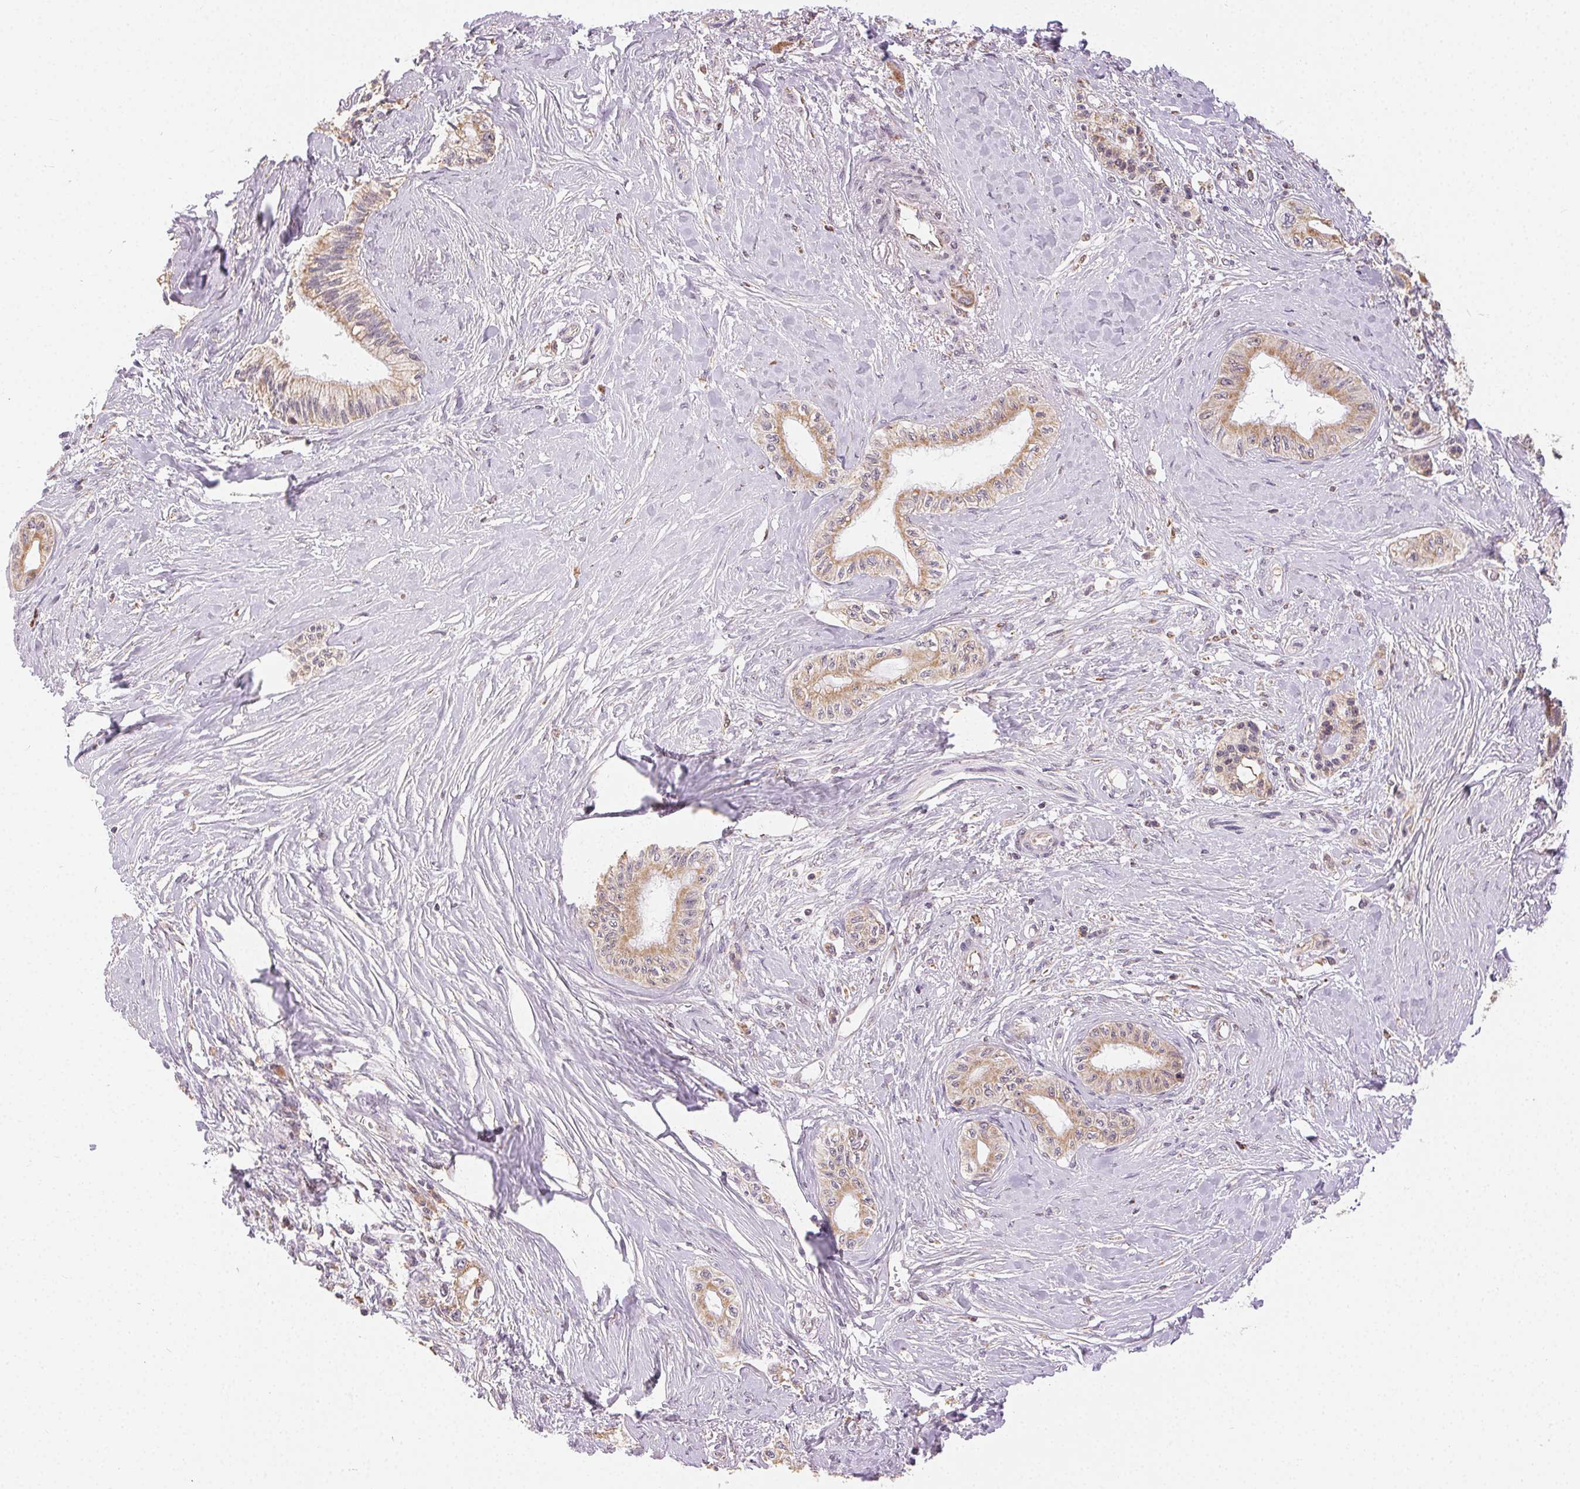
{"staining": {"intensity": "weak", "quantity": ">75%", "location": "cytoplasmic/membranous"}, "tissue": "pancreatic cancer", "cell_type": "Tumor cells", "image_type": "cancer", "snomed": [{"axis": "morphology", "description": "Adenocarcinoma, NOS"}, {"axis": "topography", "description": "Pancreas"}], "caption": "A high-resolution micrograph shows IHC staining of pancreatic cancer (adenocarcinoma), which displays weak cytoplasmic/membranous staining in approximately >75% of tumor cells. The protein is shown in brown color, while the nuclei are stained blue.", "gene": "PIWIL4", "patient": {"sex": "male", "age": 71}}